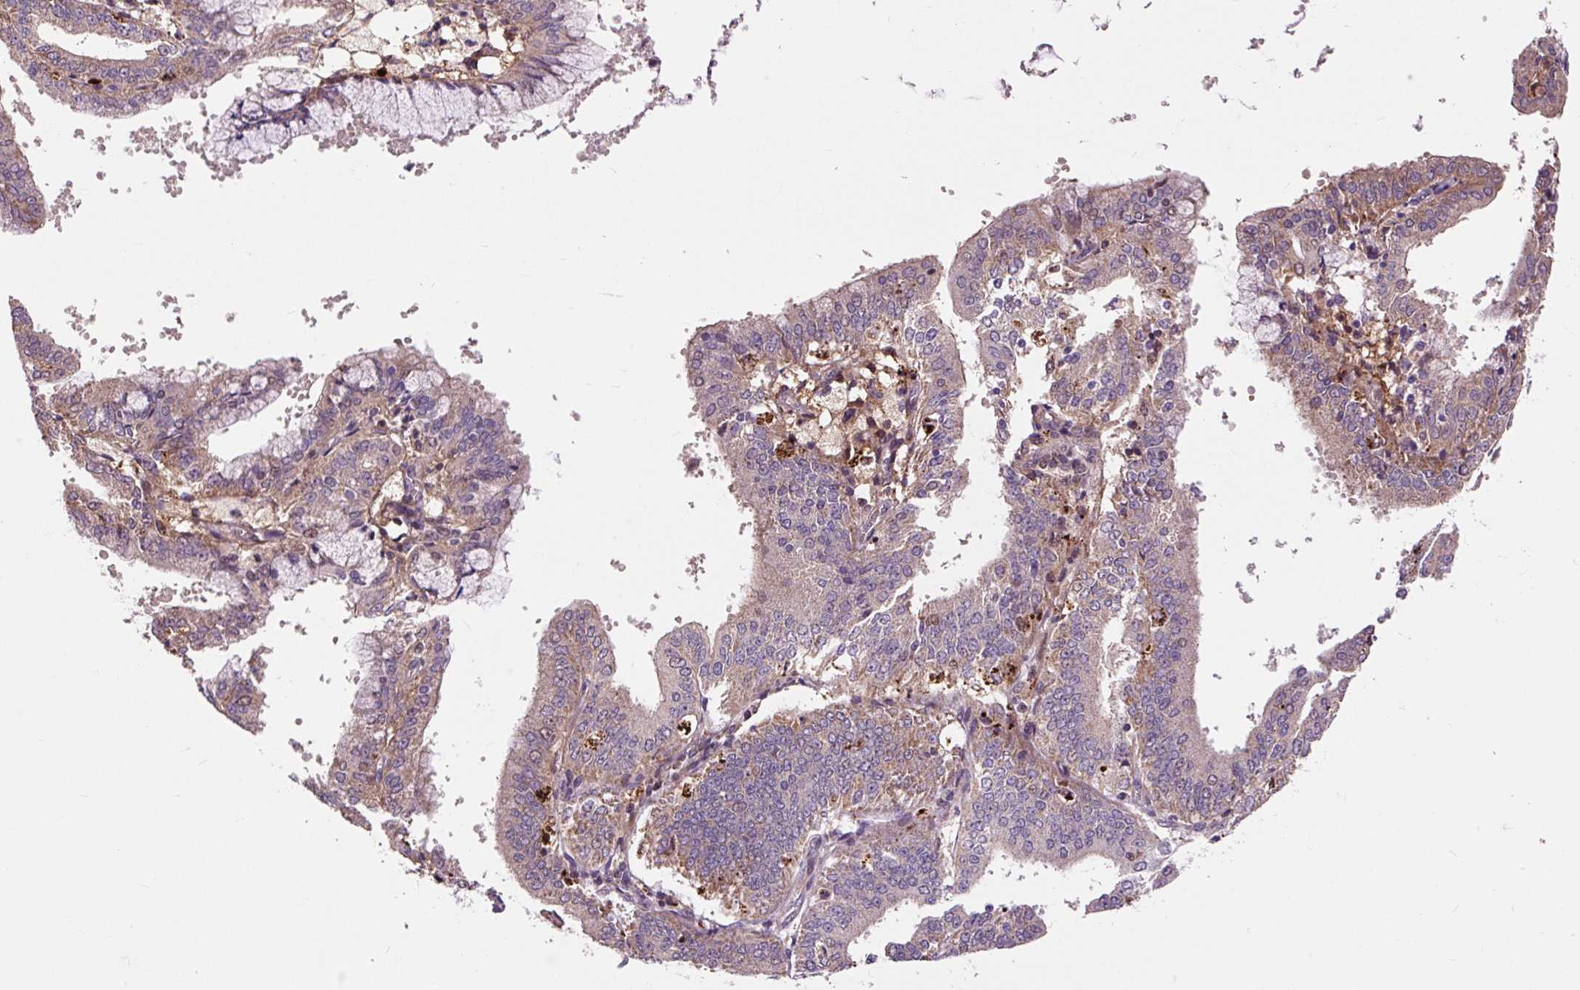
{"staining": {"intensity": "weak", "quantity": "<25%", "location": "cytoplasmic/membranous"}, "tissue": "endometrial cancer", "cell_type": "Tumor cells", "image_type": "cancer", "snomed": [{"axis": "morphology", "description": "Adenocarcinoma, NOS"}, {"axis": "topography", "description": "Endometrium"}], "caption": "The micrograph displays no significant expression in tumor cells of endometrial cancer.", "gene": "PRIMPOL", "patient": {"sex": "female", "age": 63}}